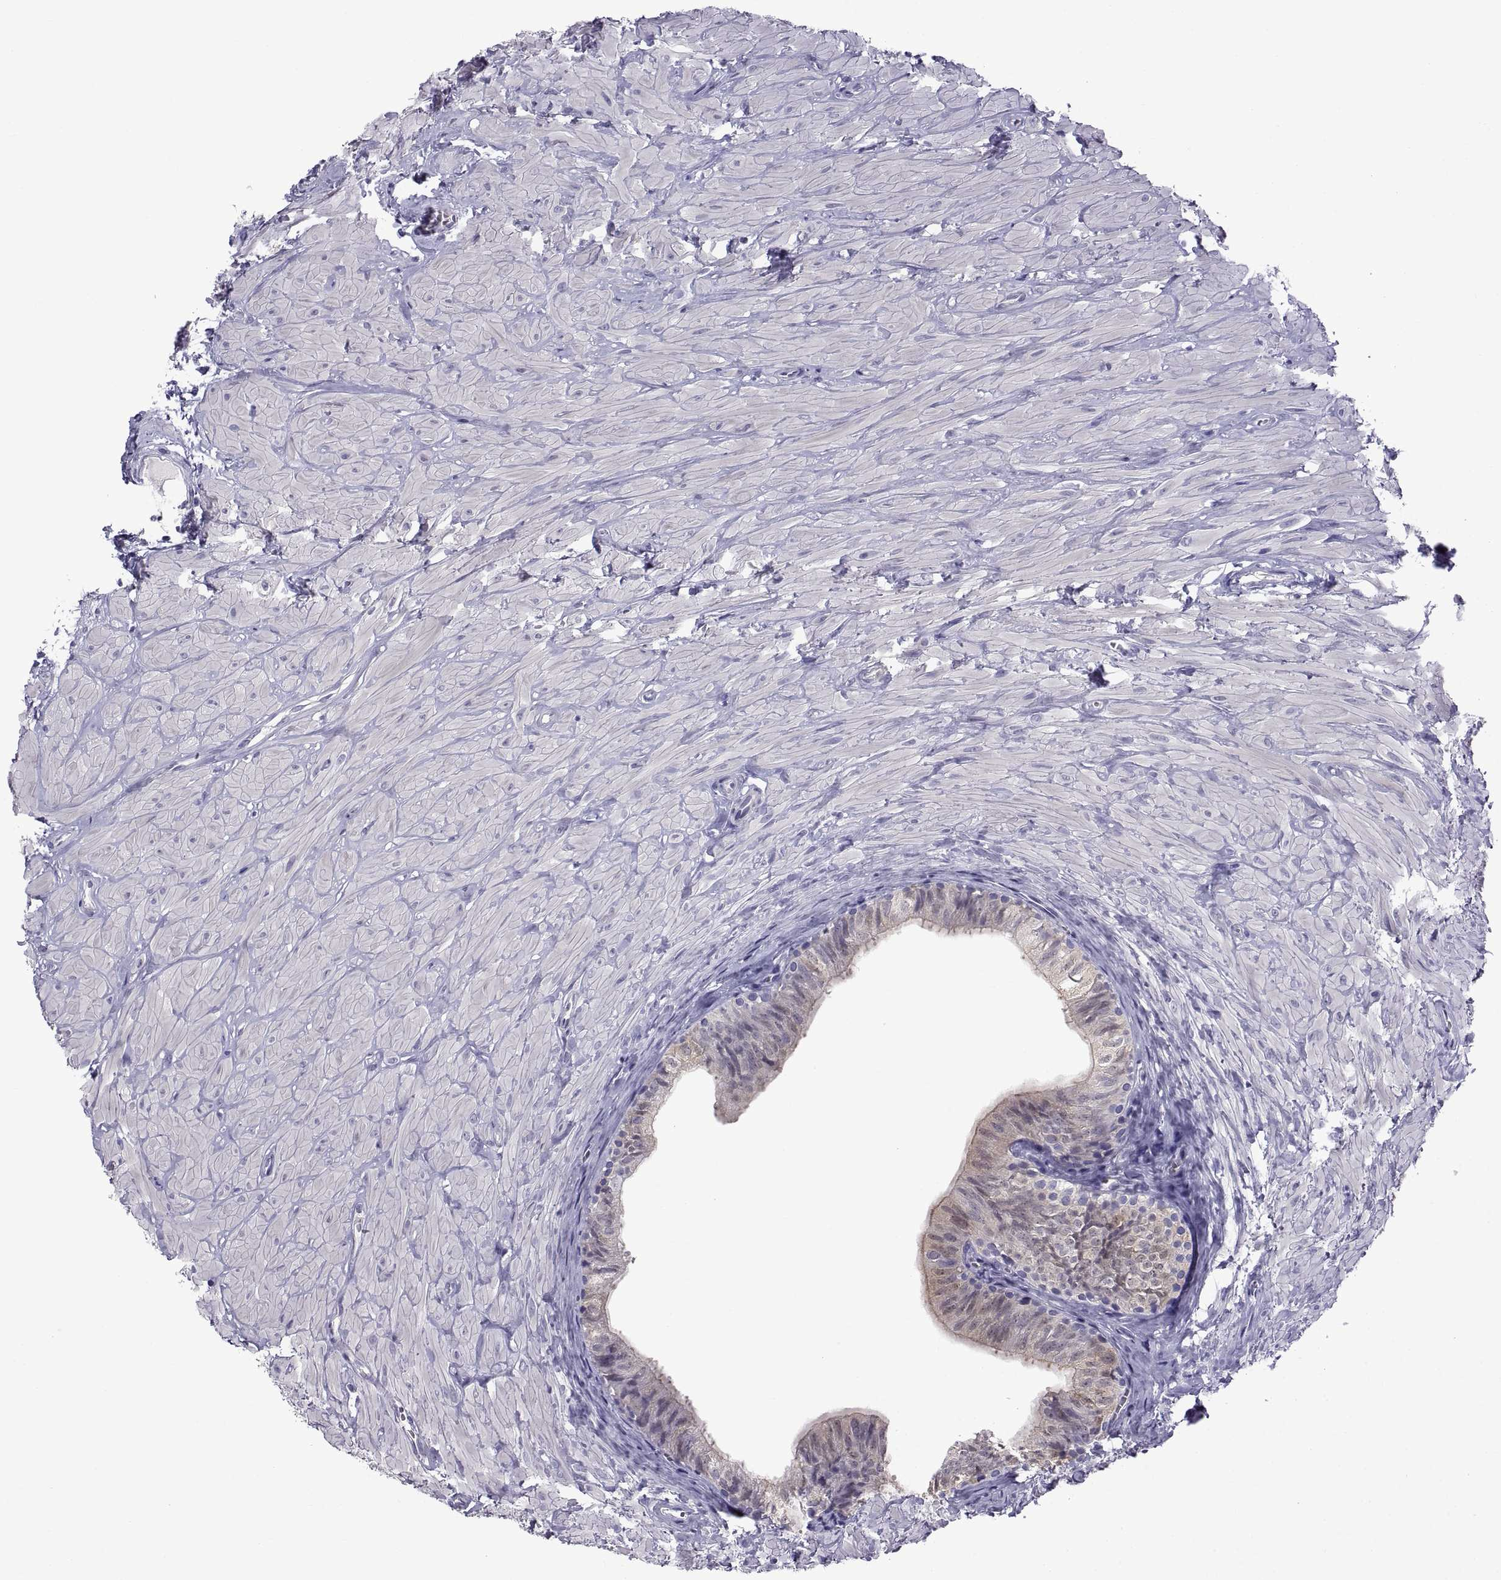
{"staining": {"intensity": "weak", "quantity": "25%-75%", "location": "cytoplasmic/membranous"}, "tissue": "epididymis", "cell_type": "Glandular cells", "image_type": "normal", "snomed": [{"axis": "morphology", "description": "Normal tissue, NOS"}, {"axis": "topography", "description": "Epididymis"}, {"axis": "topography", "description": "Vas deferens"}], "caption": "Epididymis was stained to show a protein in brown. There is low levels of weak cytoplasmic/membranous expression in about 25%-75% of glandular cells.", "gene": "SPDYE10", "patient": {"sex": "male", "age": 23}}